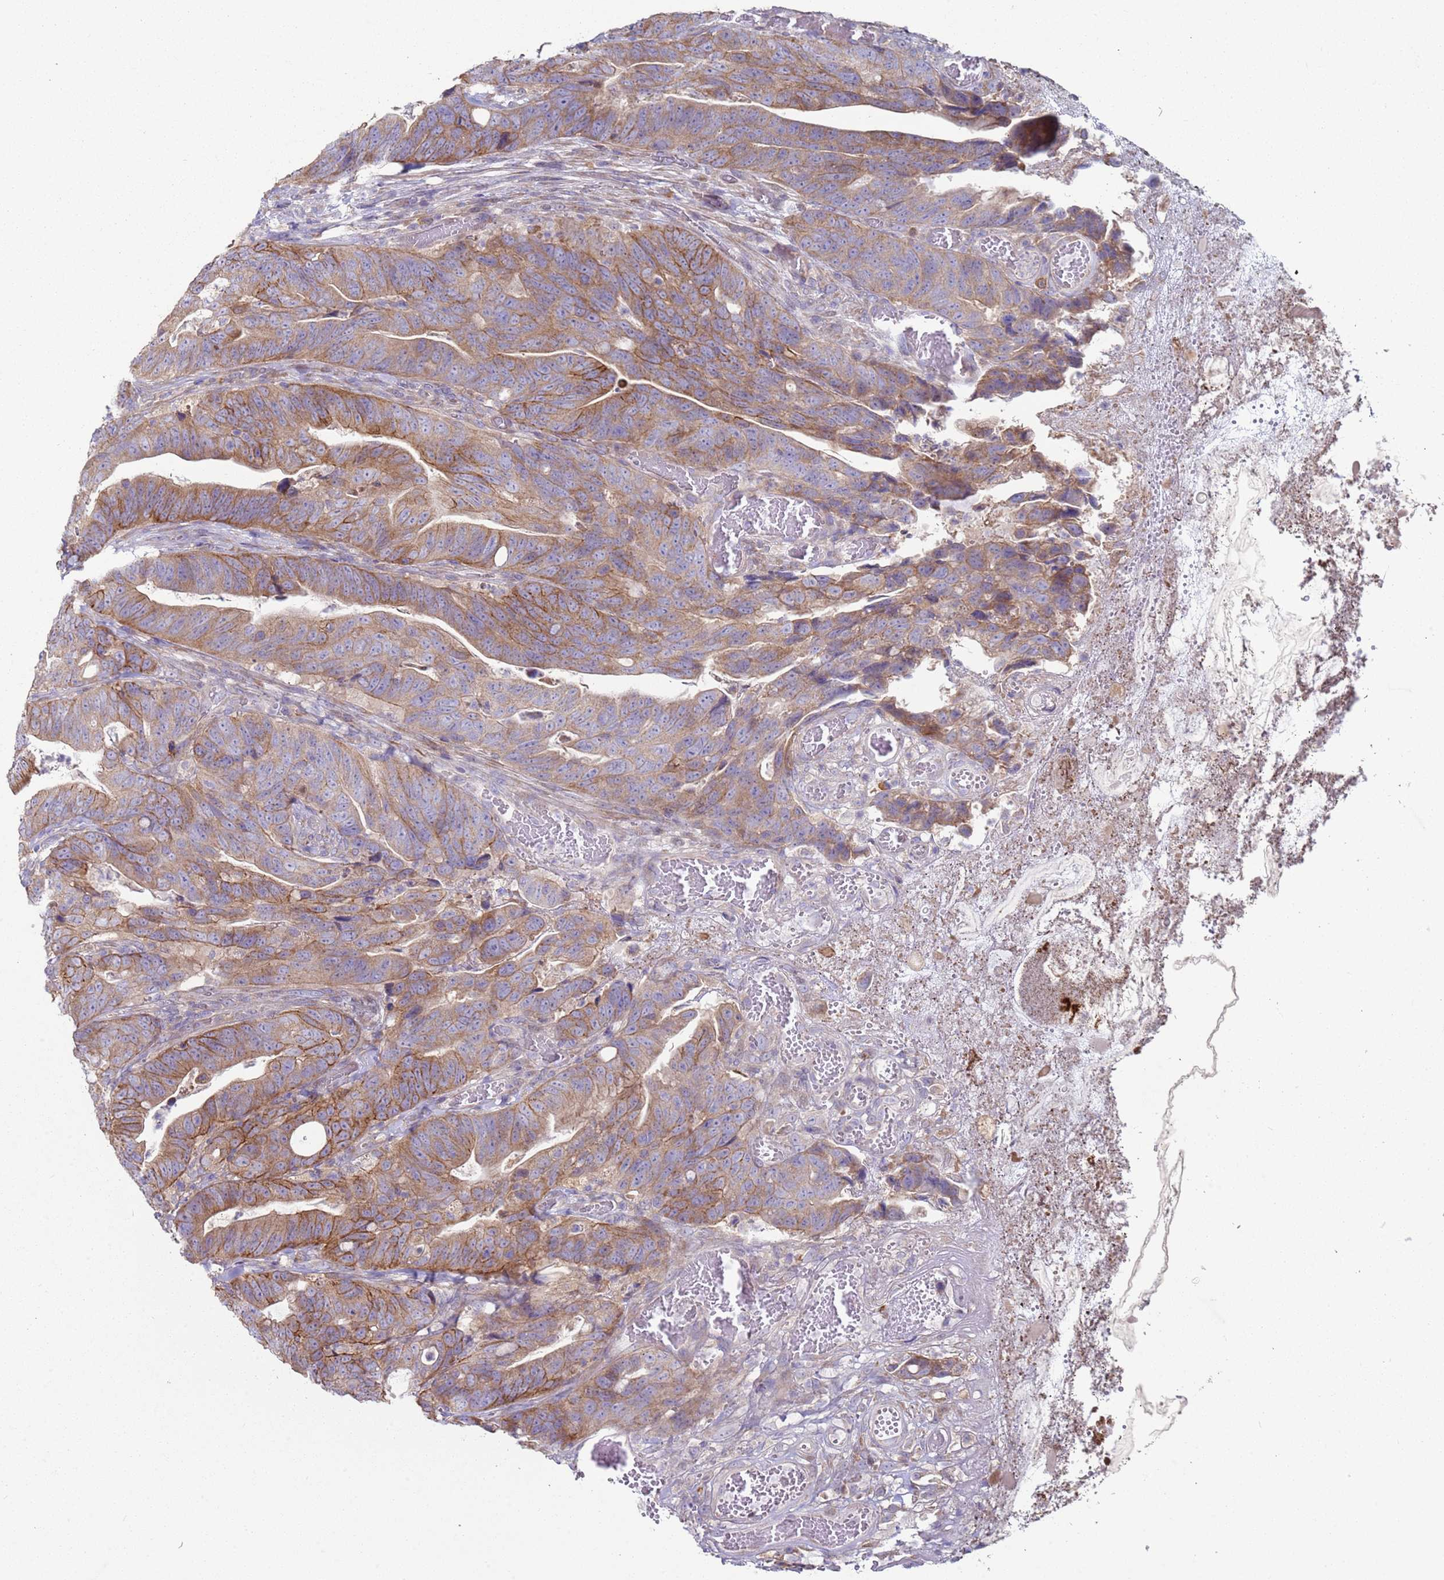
{"staining": {"intensity": "moderate", "quantity": ">75%", "location": "cytoplasmic/membranous"}, "tissue": "colorectal cancer", "cell_type": "Tumor cells", "image_type": "cancer", "snomed": [{"axis": "morphology", "description": "Adenocarcinoma, NOS"}, {"axis": "topography", "description": "Colon"}], "caption": "Brown immunohistochemical staining in colorectal cancer (adenocarcinoma) shows moderate cytoplasmic/membranous positivity in approximately >75% of tumor cells.", "gene": "DIP2B", "patient": {"sex": "female", "age": 82}}